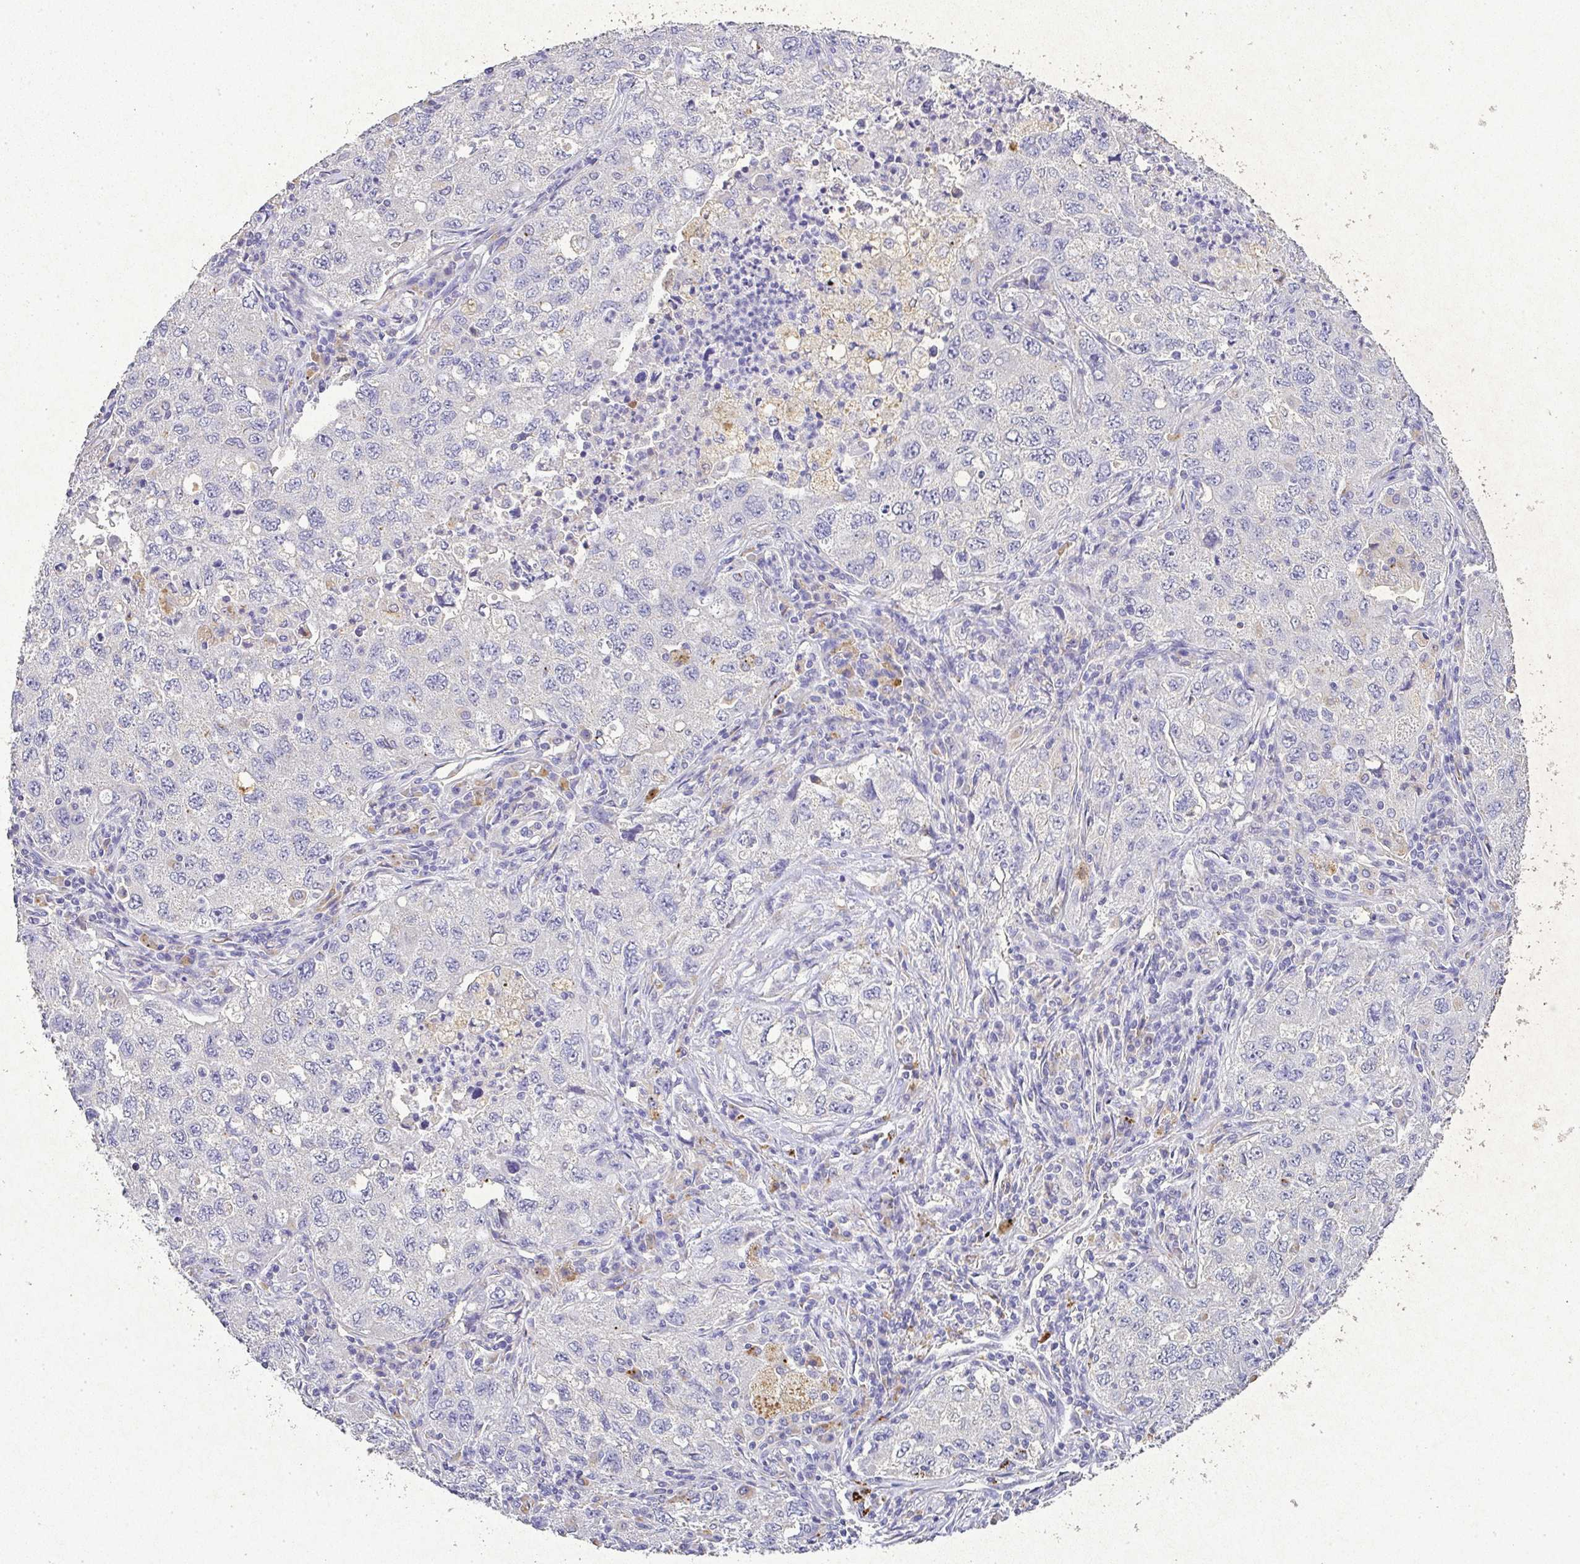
{"staining": {"intensity": "negative", "quantity": "none", "location": "none"}, "tissue": "lung cancer", "cell_type": "Tumor cells", "image_type": "cancer", "snomed": [{"axis": "morphology", "description": "Adenocarcinoma, NOS"}, {"axis": "topography", "description": "Lung"}], "caption": "The micrograph exhibits no staining of tumor cells in lung cancer. (DAB immunohistochemistry, high magnification).", "gene": "RPS2", "patient": {"sex": "female", "age": 57}}